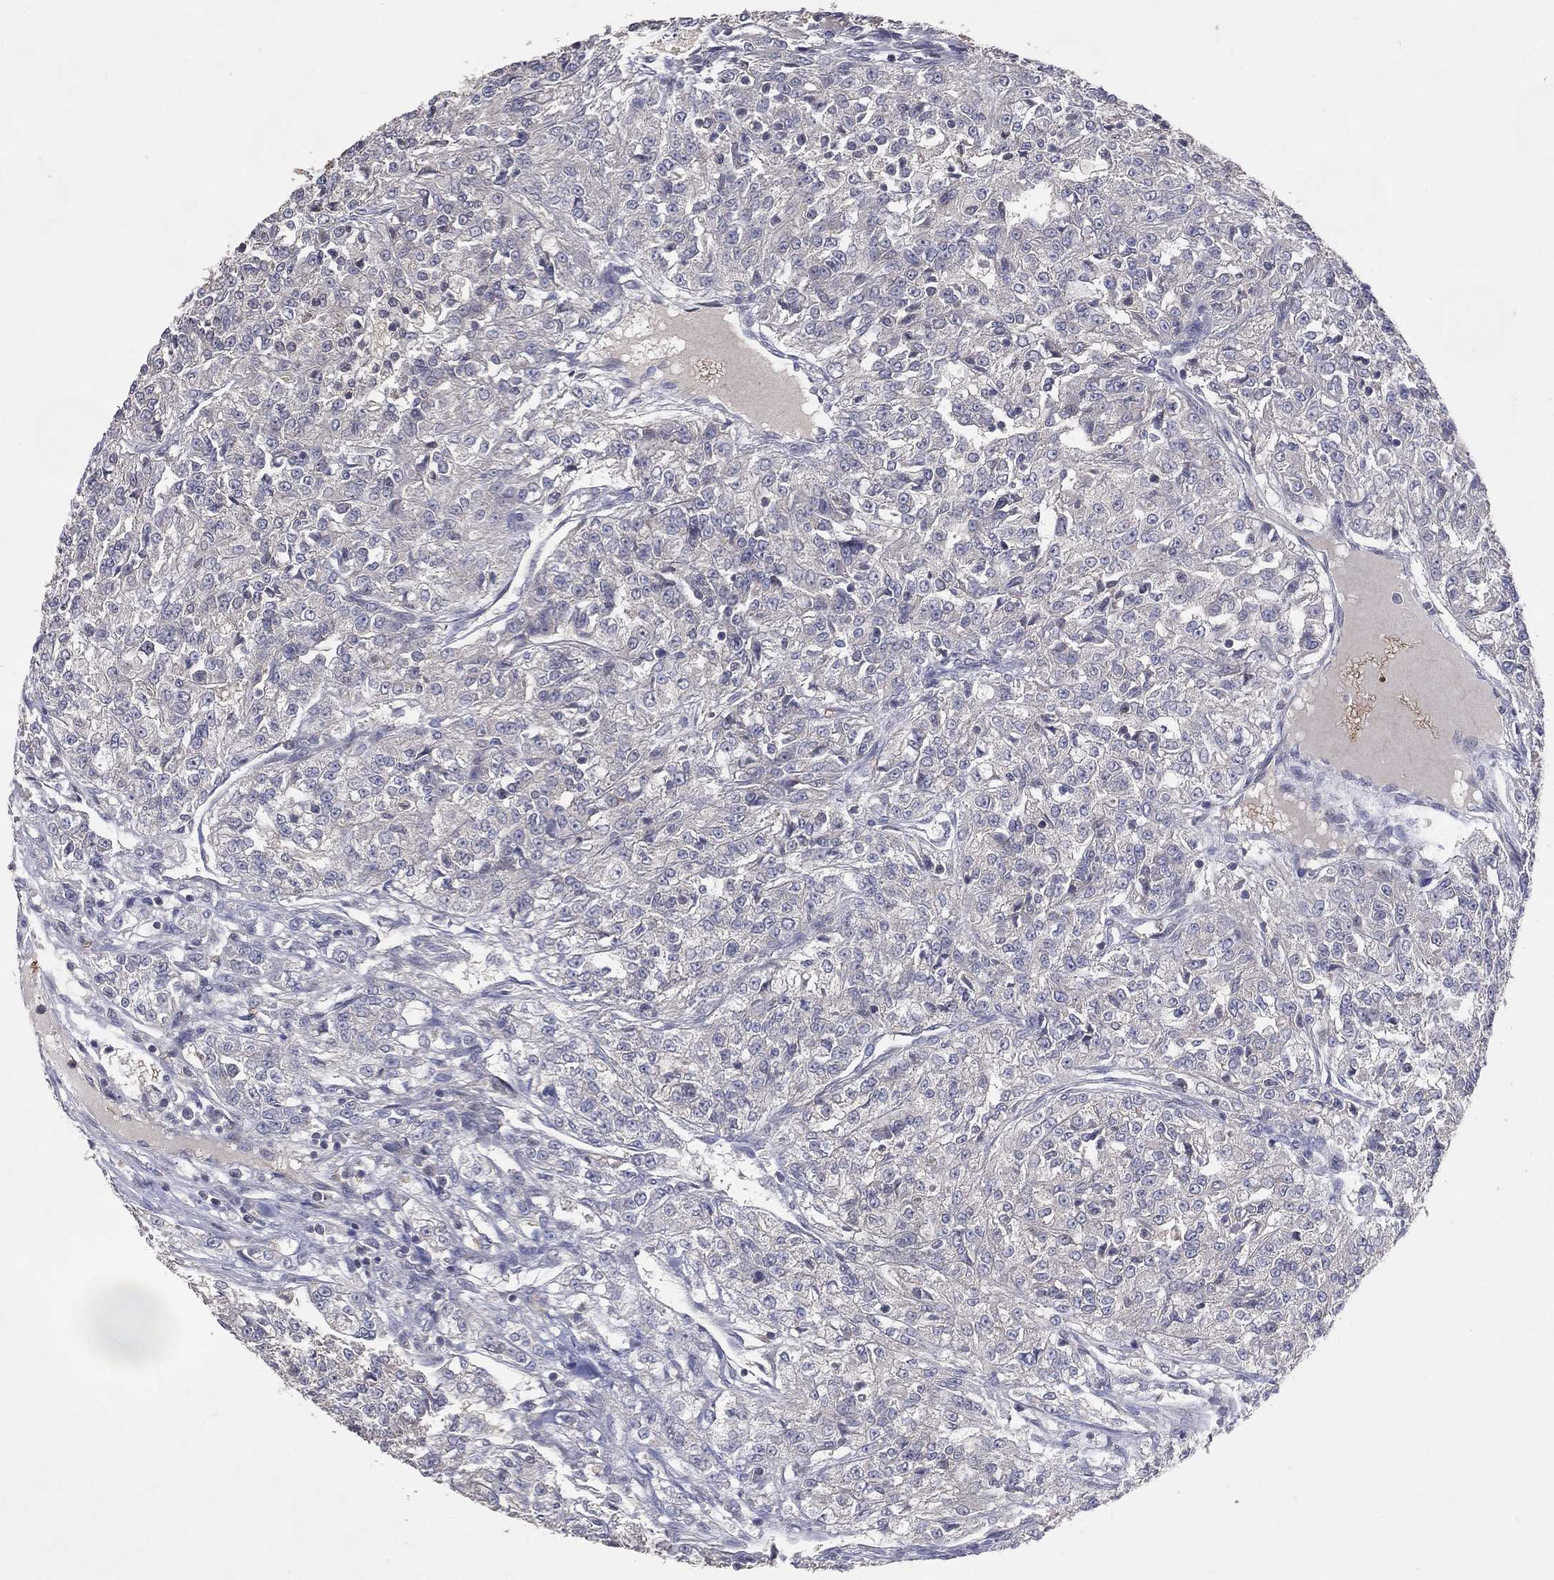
{"staining": {"intensity": "negative", "quantity": "none", "location": "none"}, "tissue": "renal cancer", "cell_type": "Tumor cells", "image_type": "cancer", "snomed": [{"axis": "morphology", "description": "Adenocarcinoma, NOS"}, {"axis": "topography", "description": "Kidney"}], "caption": "Renal cancer stained for a protein using IHC shows no expression tumor cells.", "gene": "DNAH7", "patient": {"sex": "female", "age": 63}}